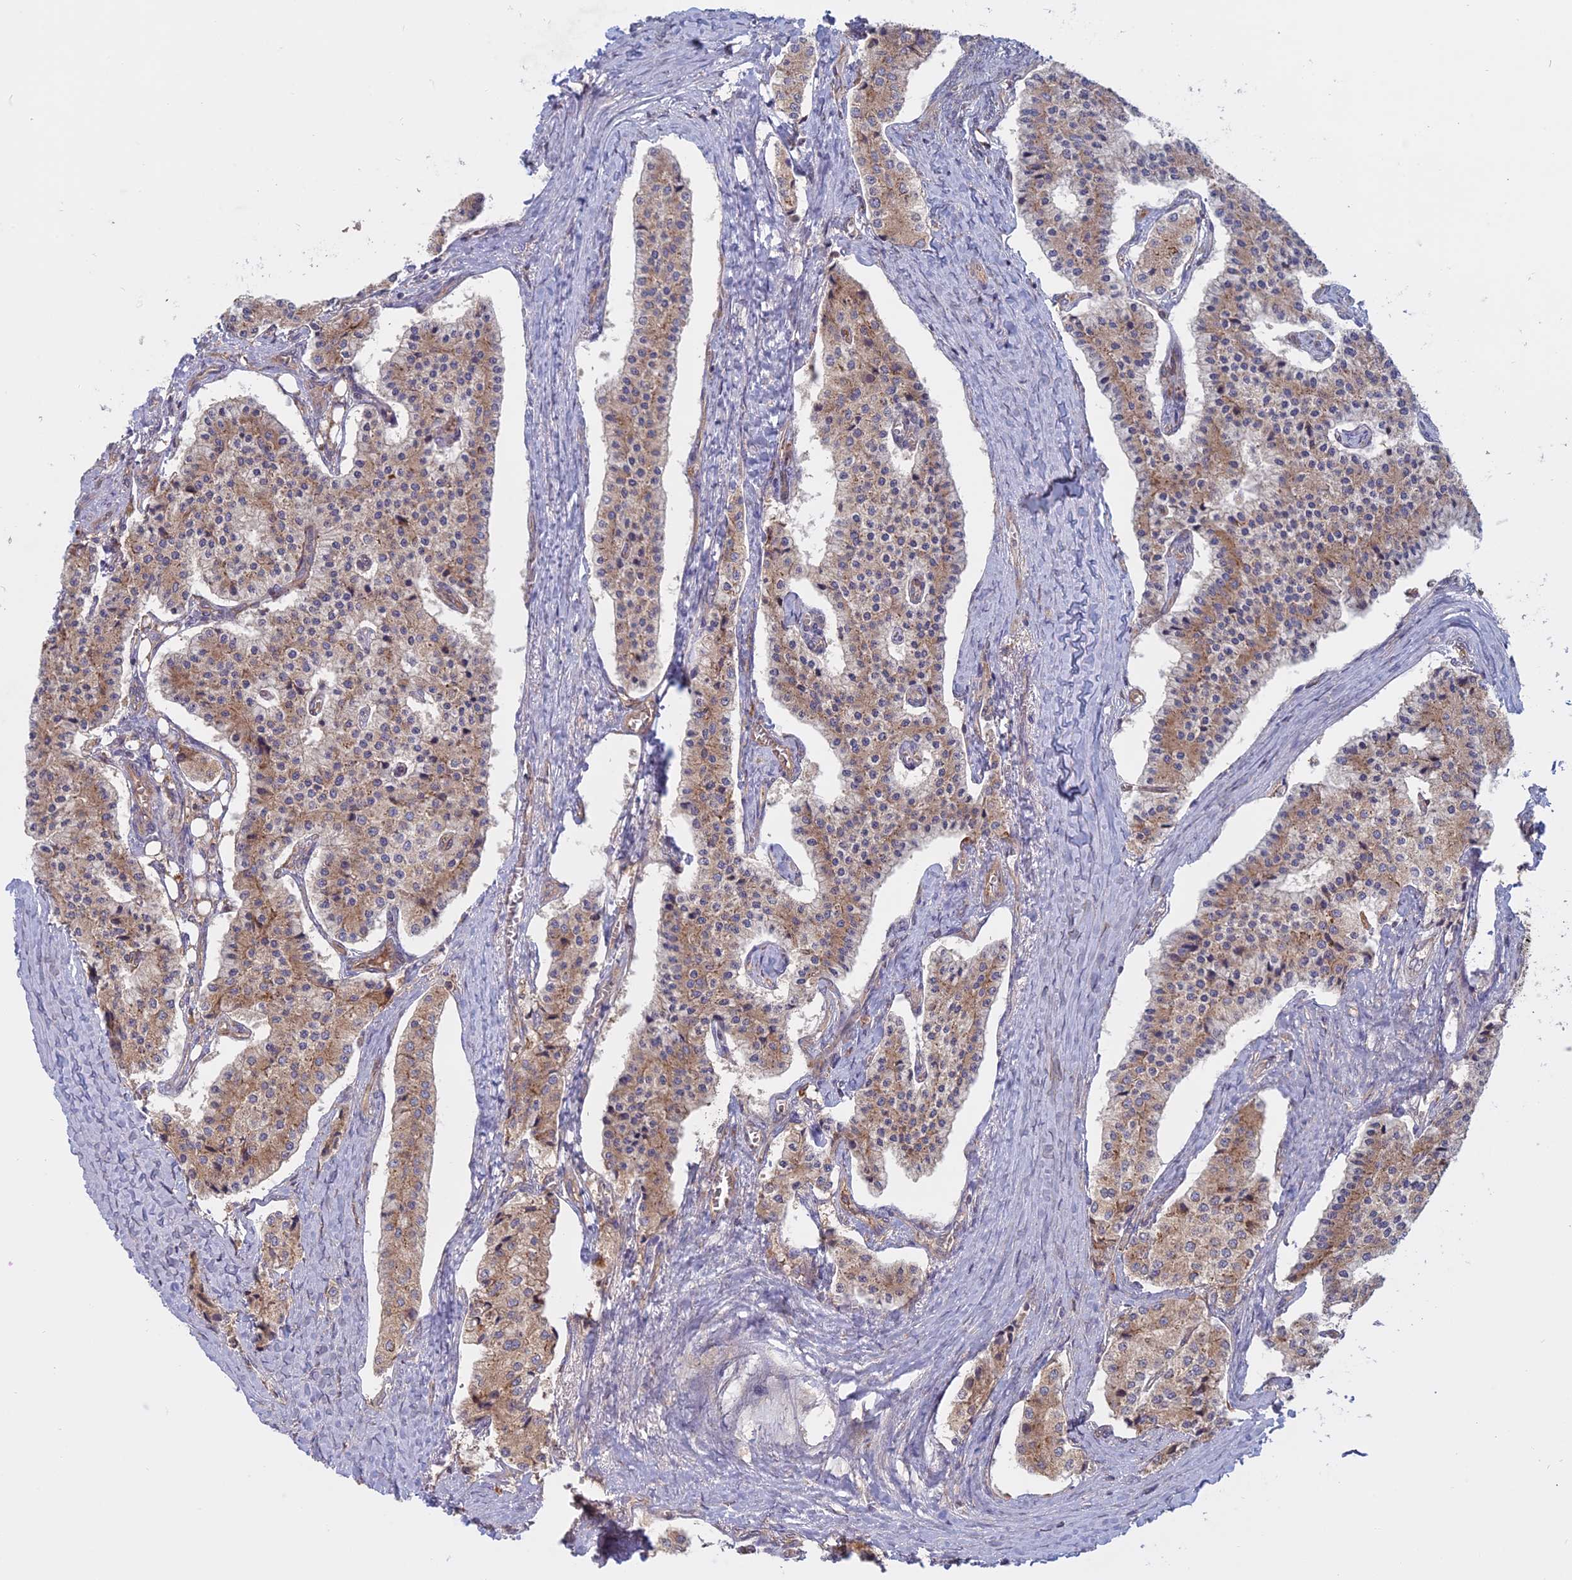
{"staining": {"intensity": "moderate", "quantity": ">75%", "location": "cytoplasmic/membranous"}, "tissue": "carcinoid", "cell_type": "Tumor cells", "image_type": "cancer", "snomed": [{"axis": "morphology", "description": "Carcinoid, malignant, NOS"}, {"axis": "topography", "description": "Colon"}], "caption": "Brown immunohistochemical staining in carcinoid reveals moderate cytoplasmic/membranous positivity in about >75% of tumor cells. (IHC, brightfield microscopy, high magnification).", "gene": "TMEM208", "patient": {"sex": "female", "age": 52}}